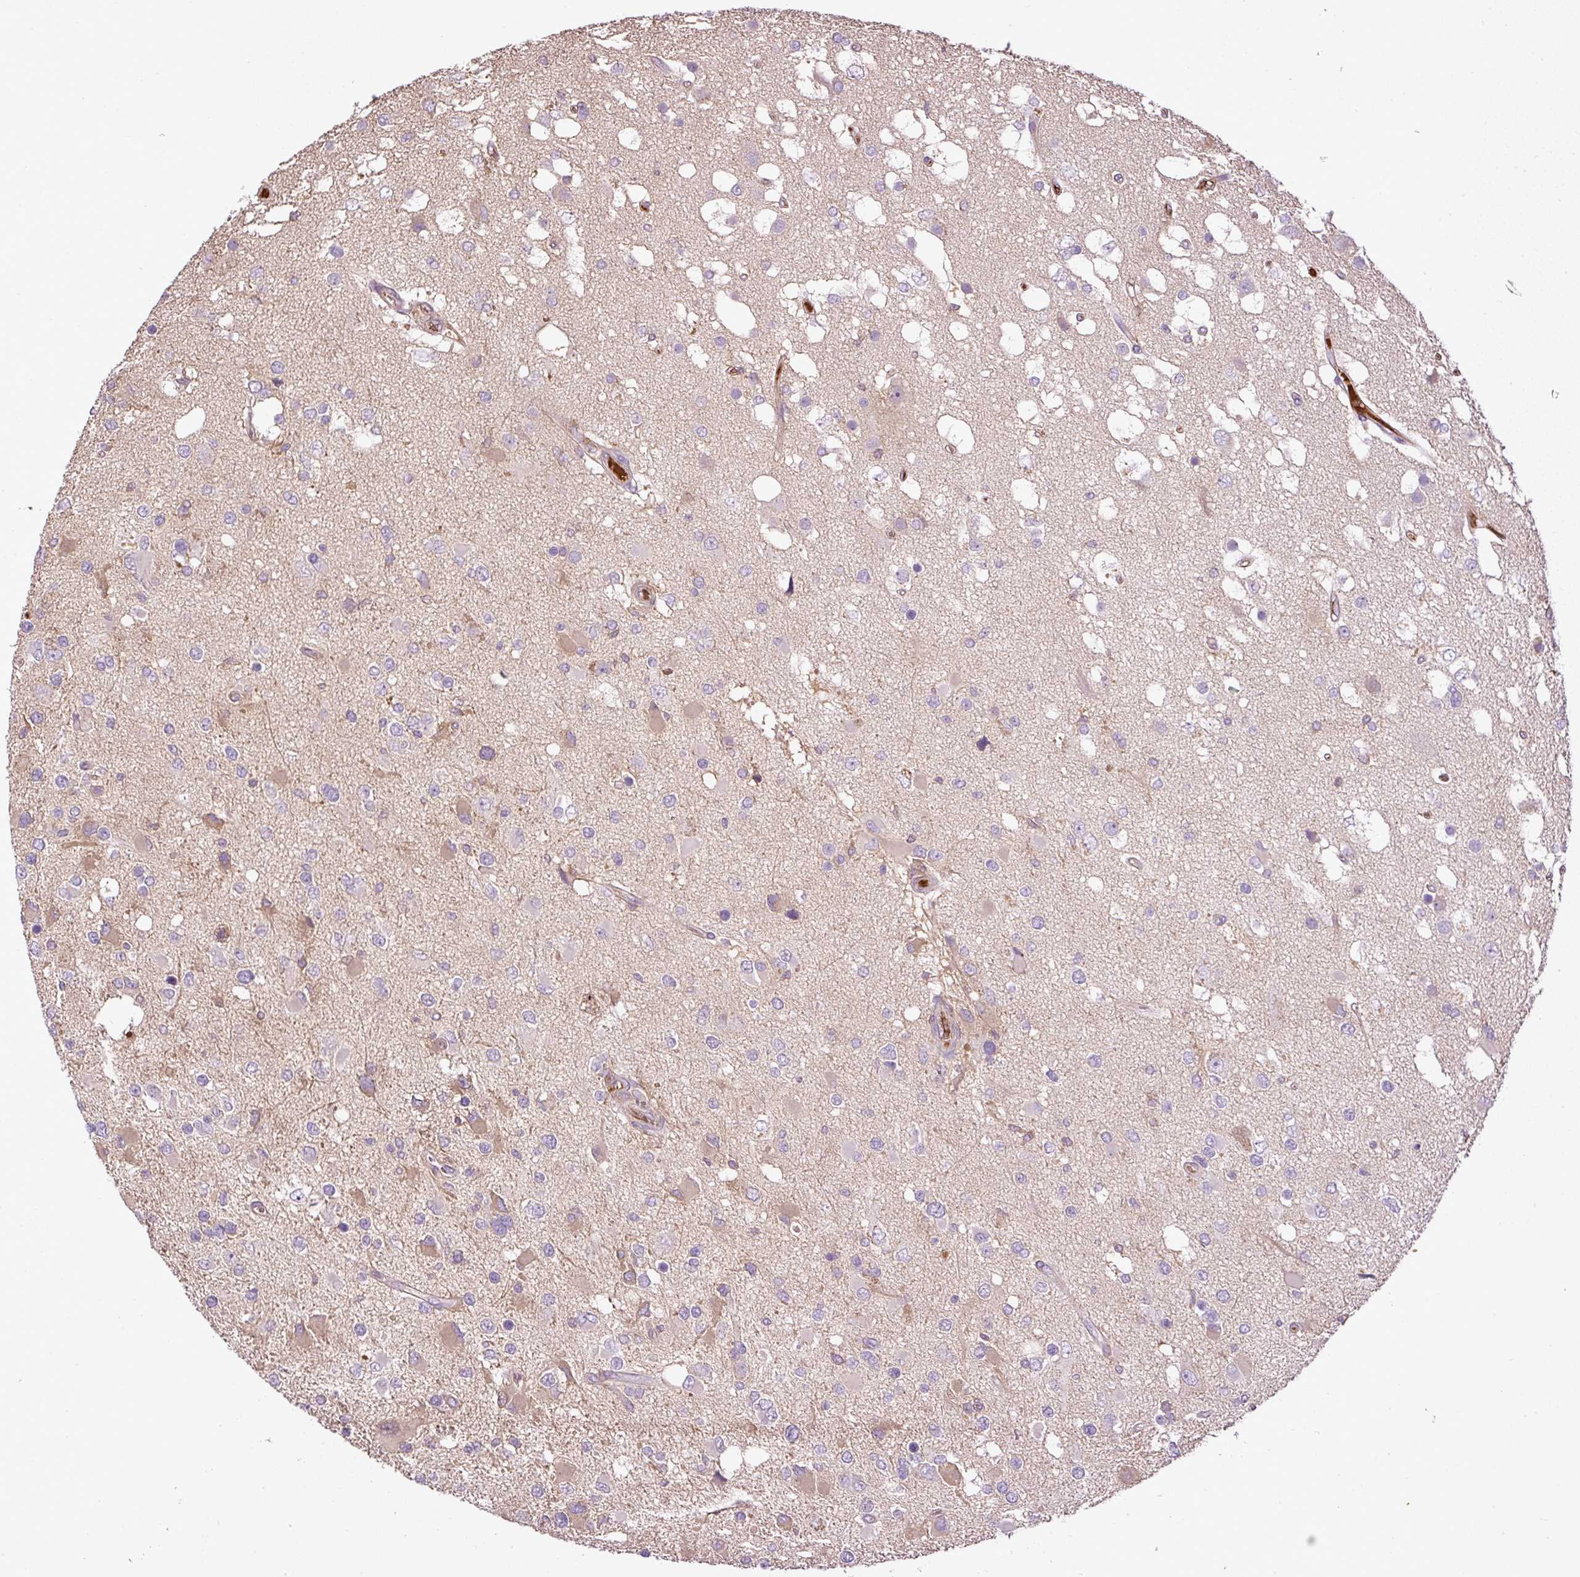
{"staining": {"intensity": "negative", "quantity": "none", "location": "none"}, "tissue": "glioma", "cell_type": "Tumor cells", "image_type": "cancer", "snomed": [{"axis": "morphology", "description": "Glioma, malignant, High grade"}, {"axis": "topography", "description": "Brain"}], "caption": "A histopathology image of human glioma is negative for staining in tumor cells.", "gene": "CXCL13", "patient": {"sex": "male", "age": 53}}